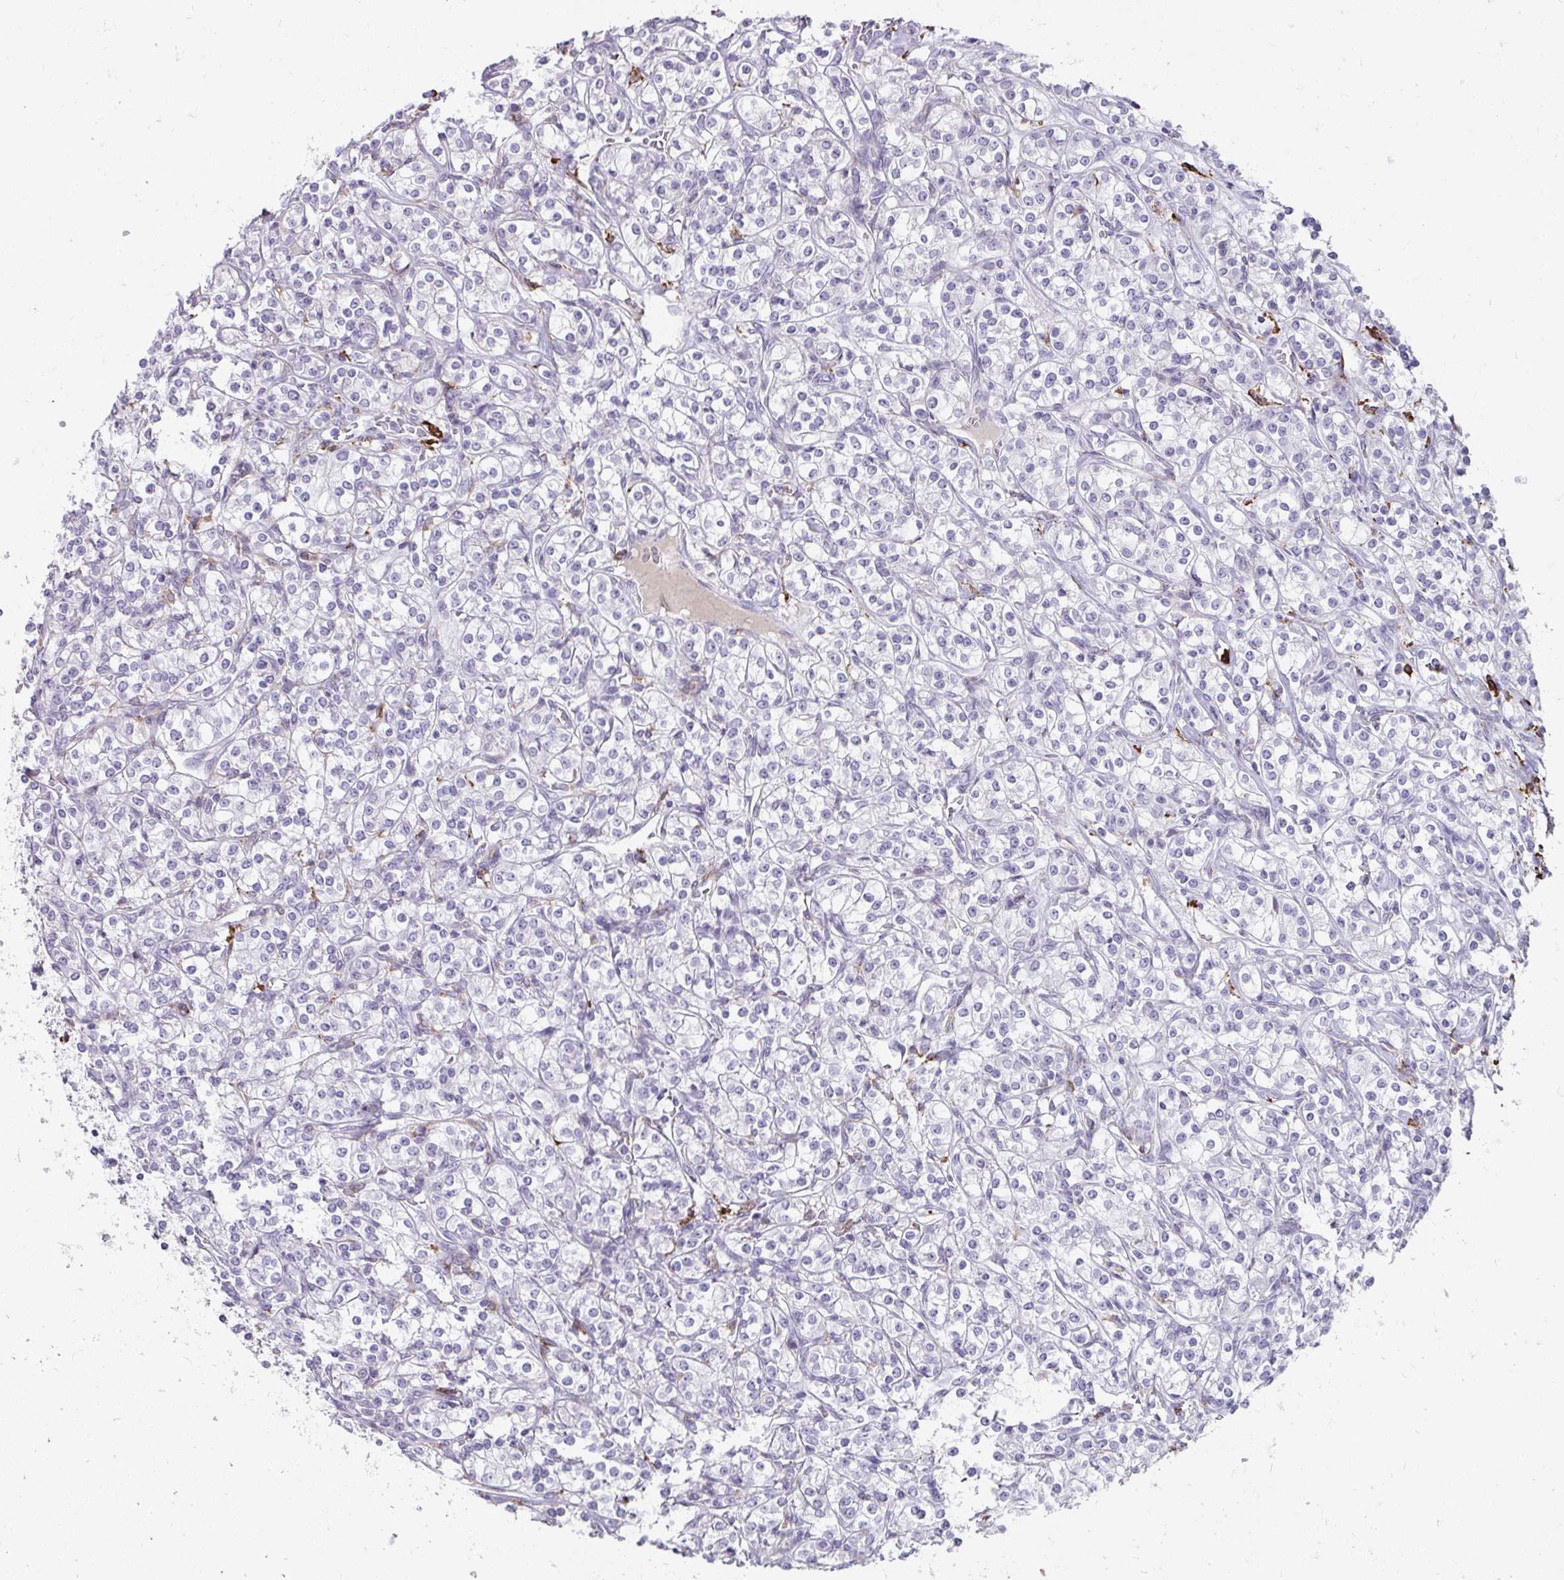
{"staining": {"intensity": "negative", "quantity": "none", "location": "none"}, "tissue": "renal cancer", "cell_type": "Tumor cells", "image_type": "cancer", "snomed": [{"axis": "morphology", "description": "Adenocarcinoma, NOS"}, {"axis": "topography", "description": "Kidney"}], "caption": "Tumor cells are negative for brown protein staining in renal cancer (adenocarcinoma). (DAB immunohistochemistry (IHC), high magnification).", "gene": "CD163", "patient": {"sex": "male", "age": 77}}